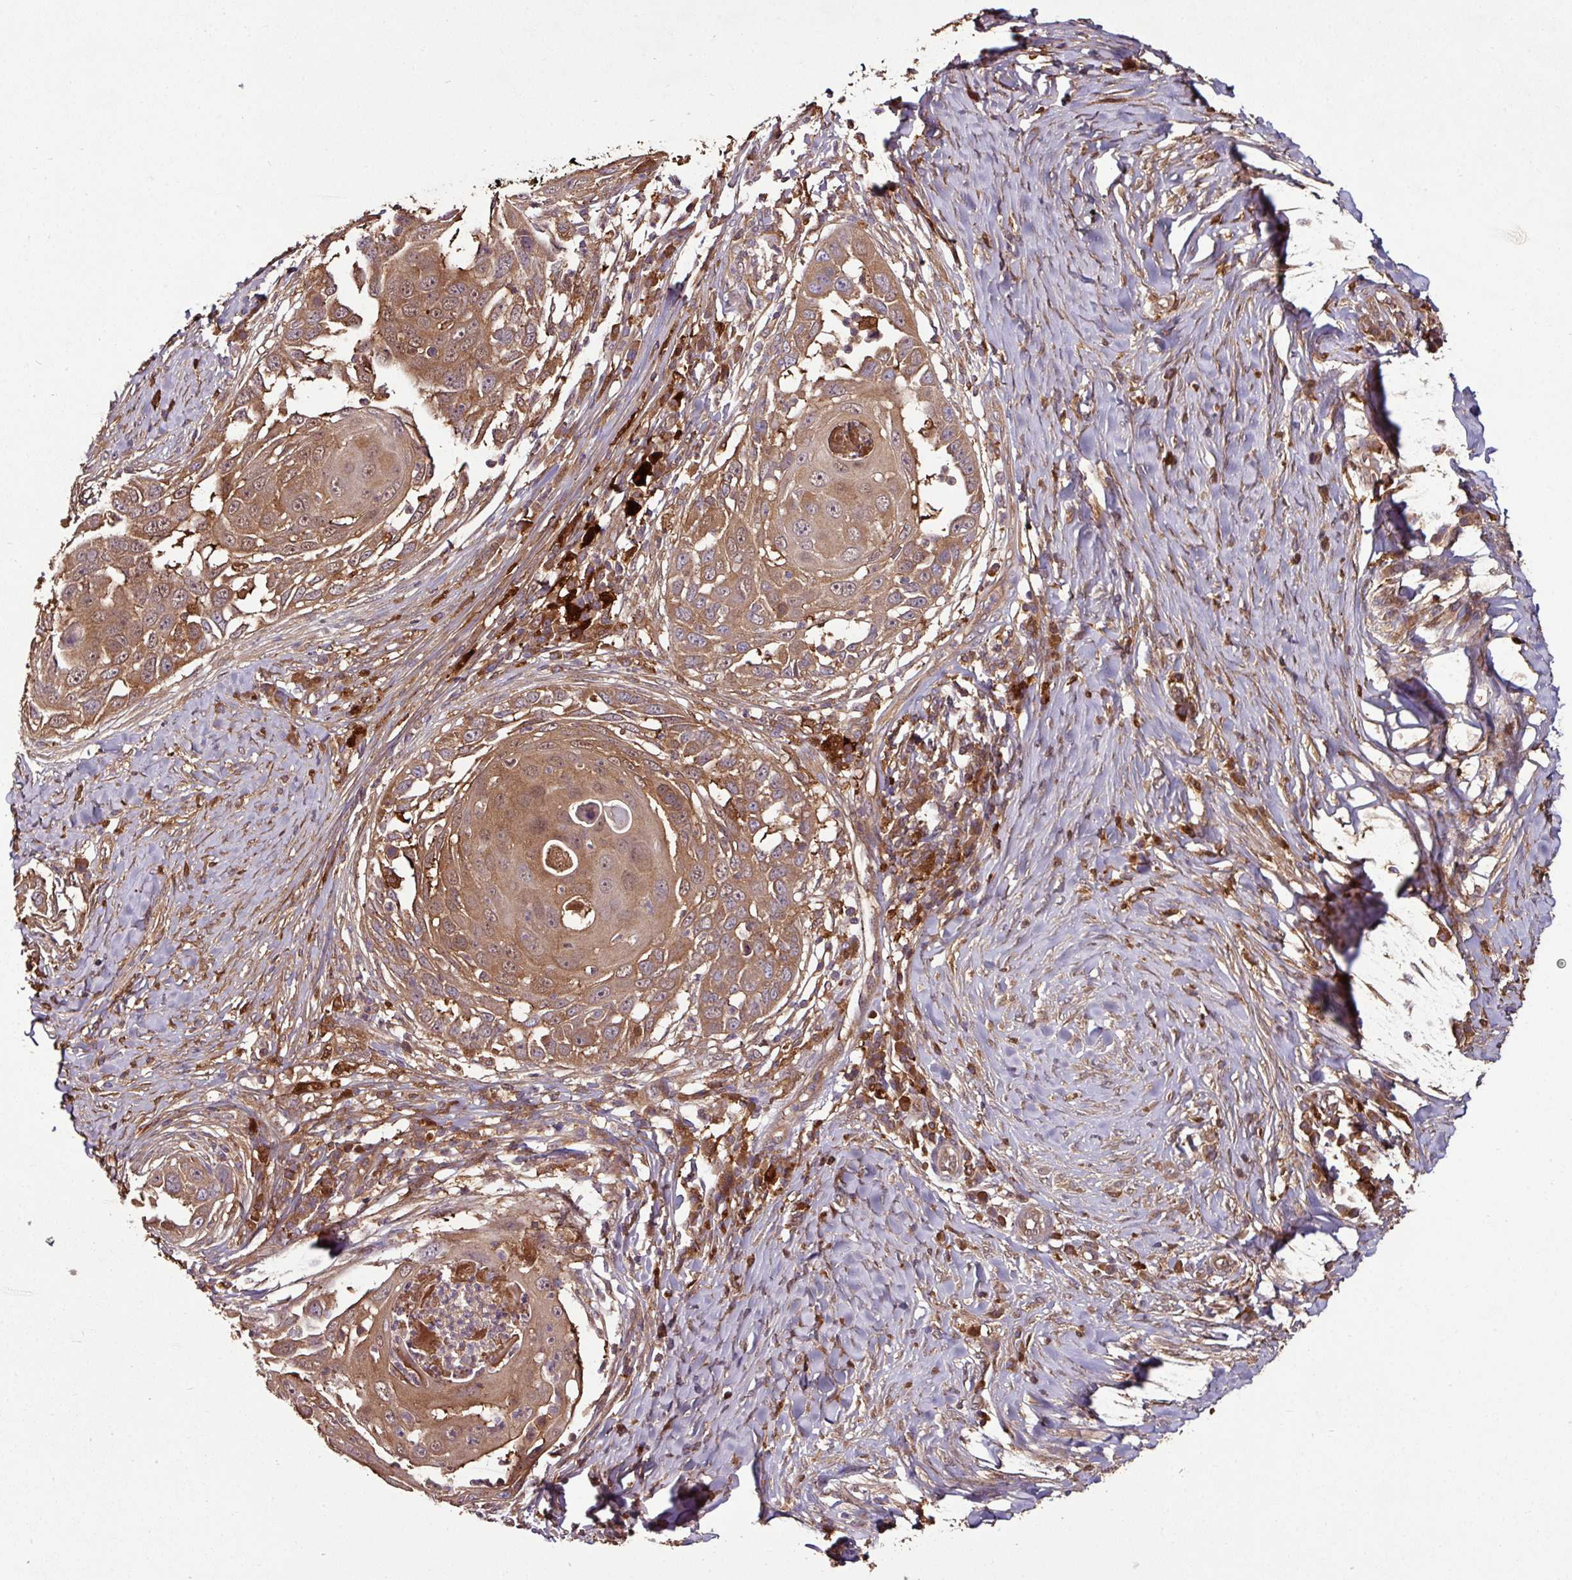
{"staining": {"intensity": "moderate", "quantity": ">75%", "location": "cytoplasmic/membranous"}, "tissue": "skin cancer", "cell_type": "Tumor cells", "image_type": "cancer", "snomed": [{"axis": "morphology", "description": "Squamous cell carcinoma, NOS"}, {"axis": "topography", "description": "Skin"}], "caption": "IHC of squamous cell carcinoma (skin) shows medium levels of moderate cytoplasmic/membranous expression in approximately >75% of tumor cells.", "gene": "GNPDA1", "patient": {"sex": "female", "age": 44}}